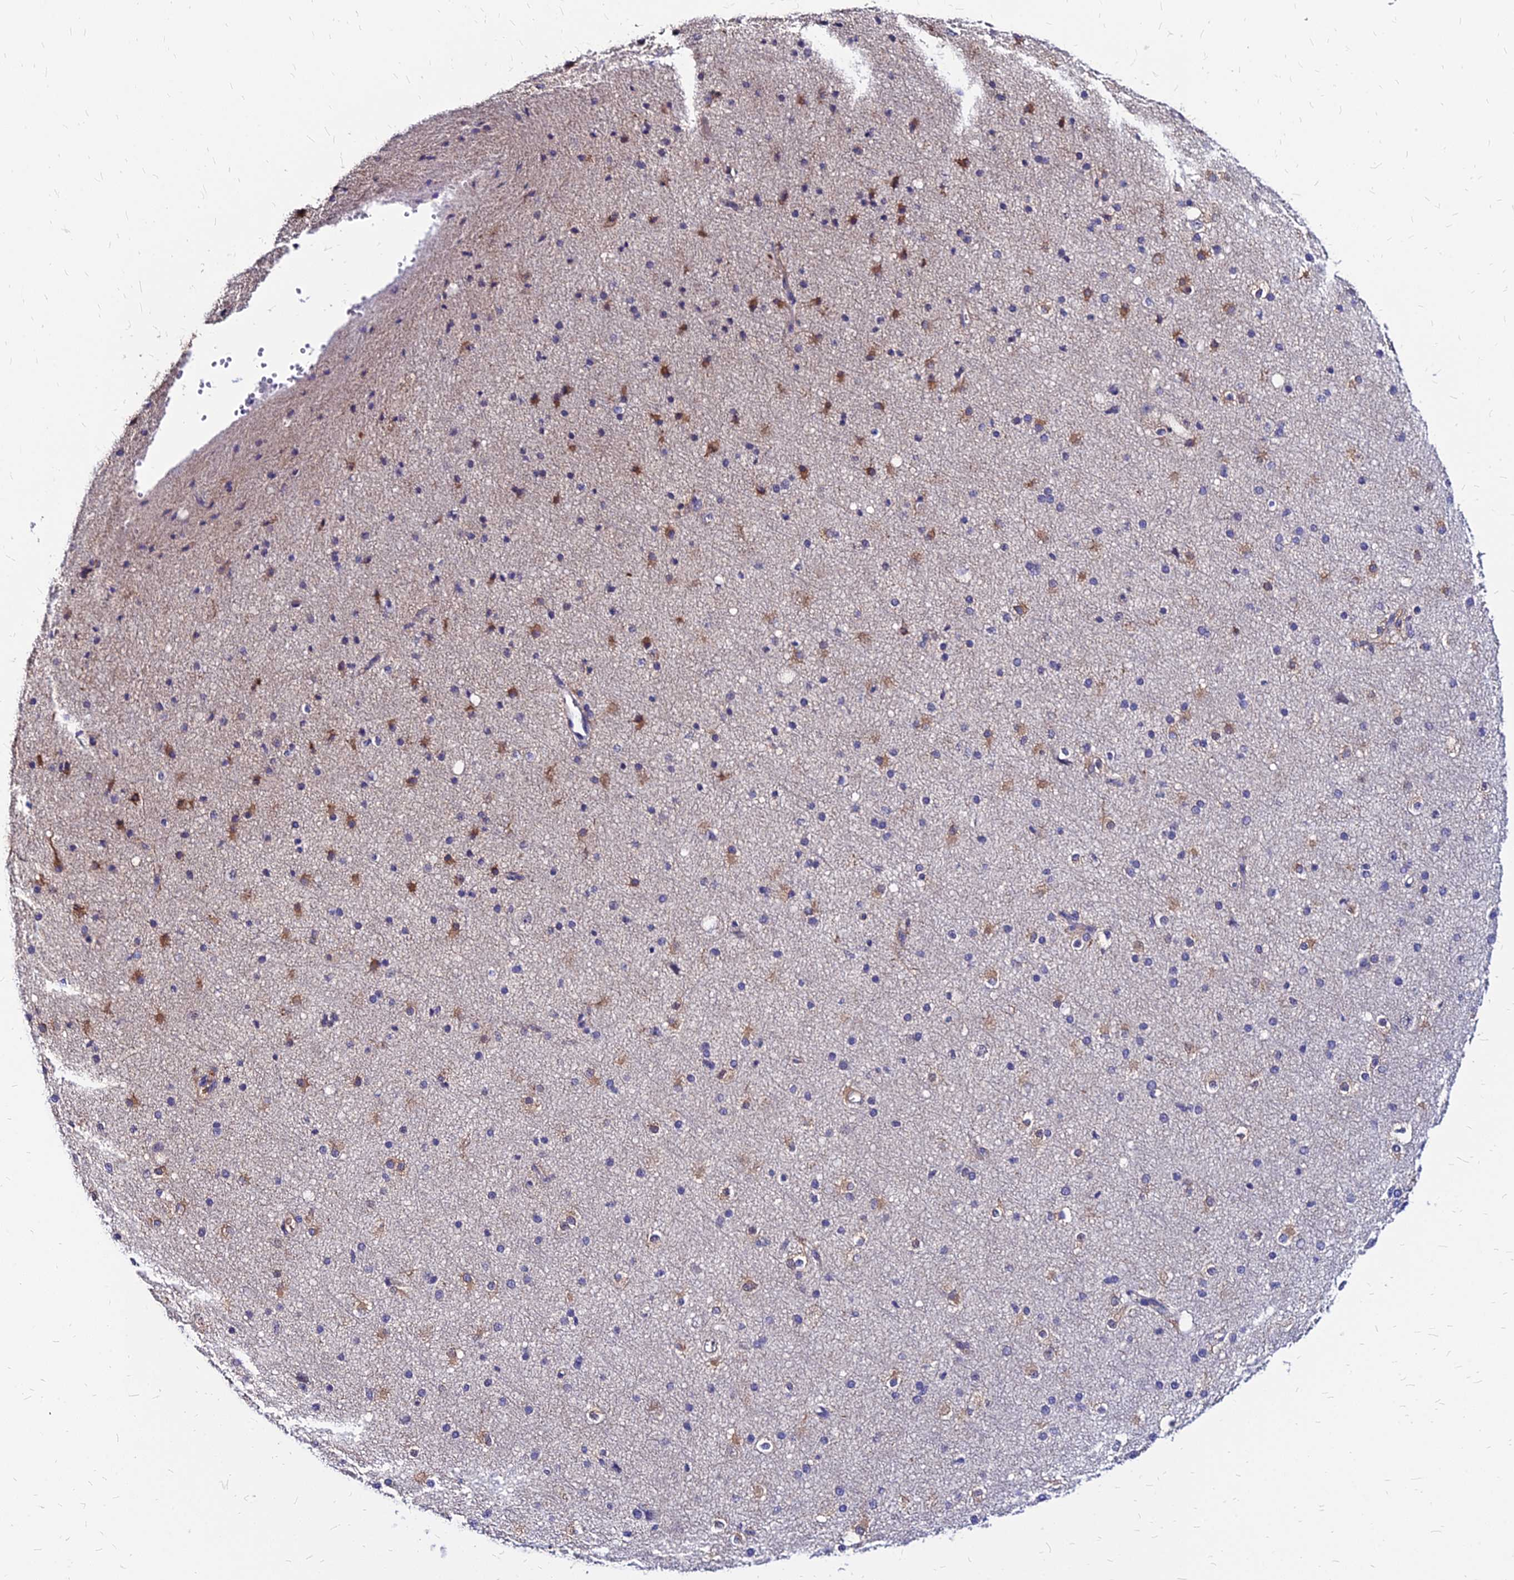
{"staining": {"intensity": "negative", "quantity": "none", "location": "none"}, "tissue": "cerebral cortex", "cell_type": "Endothelial cells", "image_type": "normal", "snomed": [{"axis": "morphology", "description": "Normal tissue, NOS"}, {"axis": "morphology", "description": "Developmental malformation"}, {"axis": "topography", "description": "Cerebral cortex"}], "caption": "Endothelial cells show no significant expression in unremarkable cerebral cortex. Brightfield microscopy of immunohistochemistry (IHC) stained with DAB (brown) and hematoxylin (blue), captured at high magnification.", "gene": "ACSM6", "patient": {"sex": "female", "age": 30}}